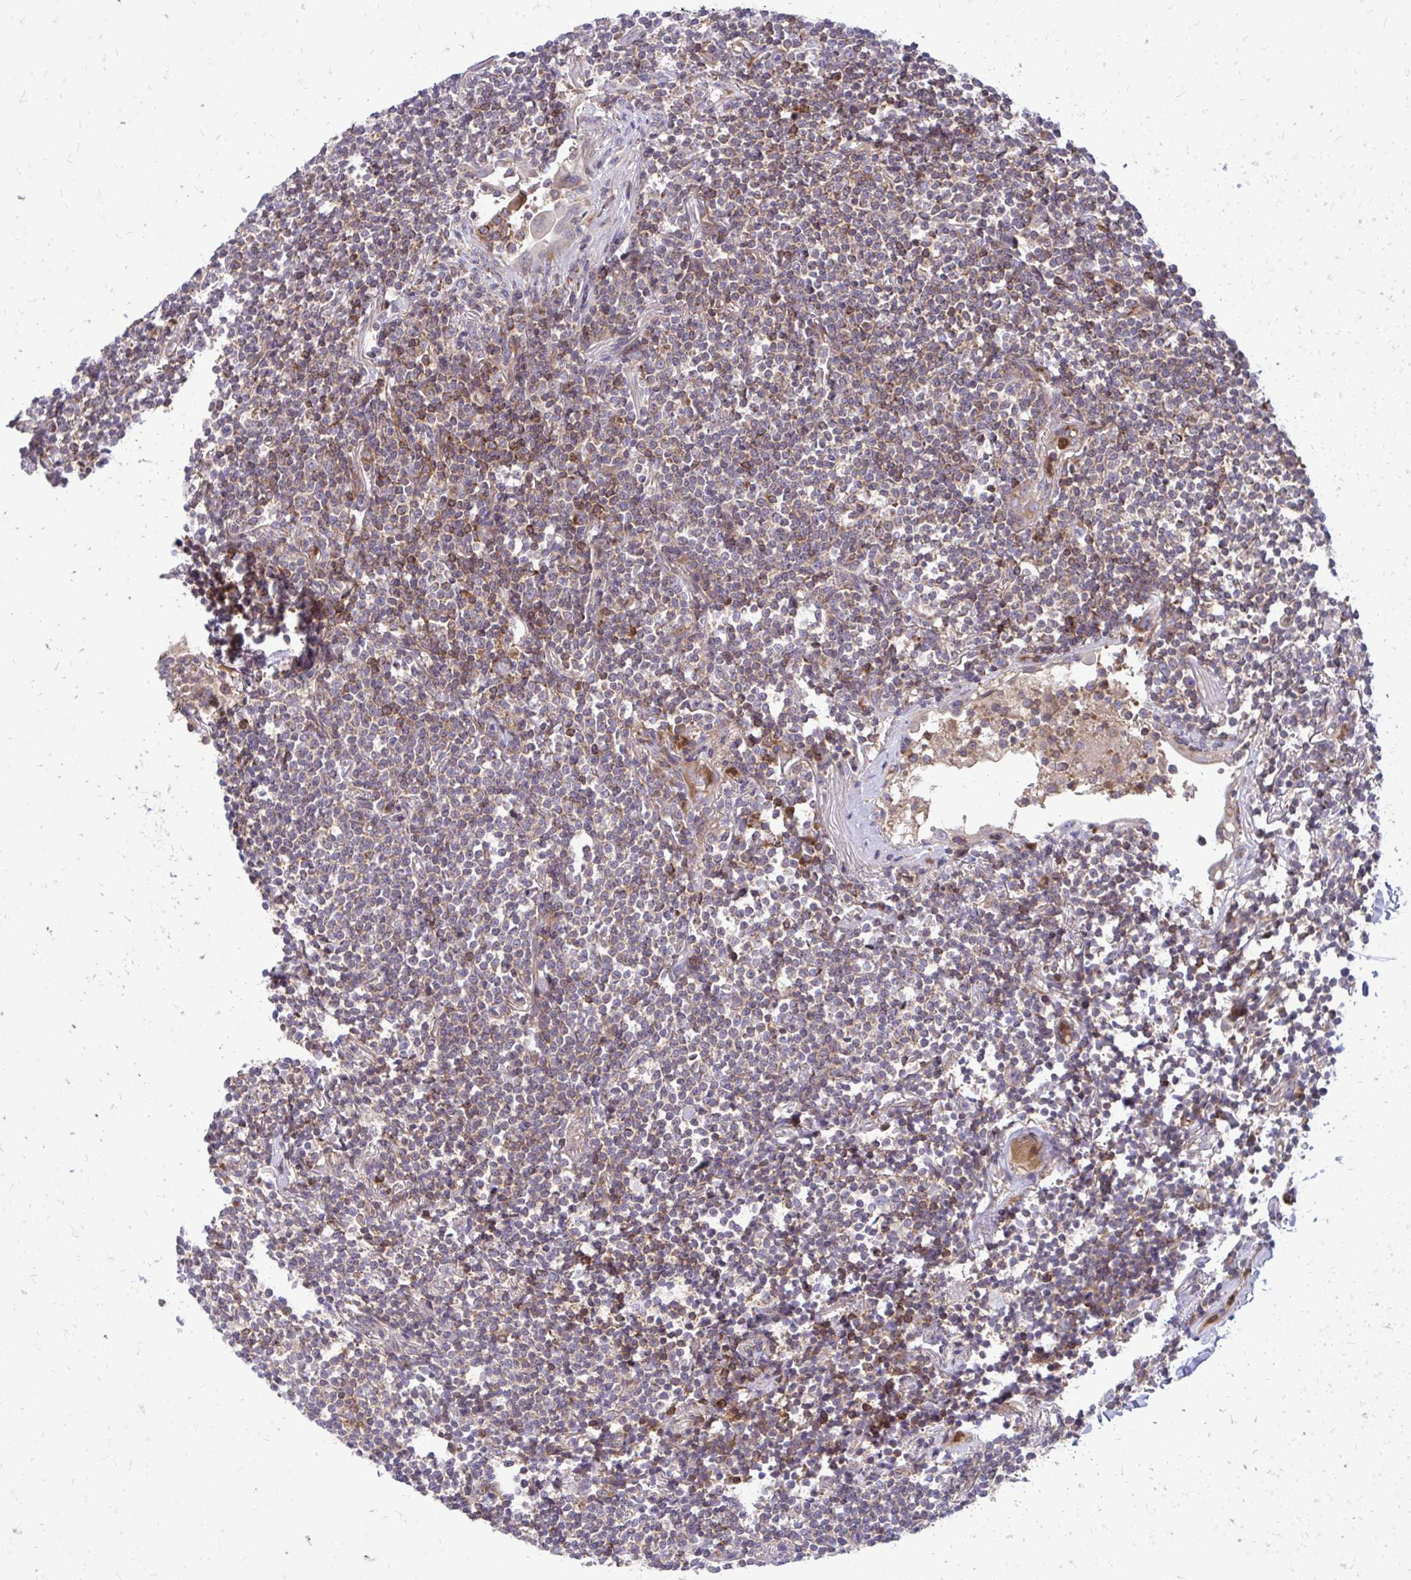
{"staining": {"intensity": "weak", "quantity": "25%-75%", "location": "cytoplasmic/membranous"}, "tissue": "lymphoma", "cell_type": "Tumor cells", "image_type": "cancer", "snomed": [{"axis": "morphology", "description": "Malignant lymphoma, non-Hodgkin's type, Low grade"}, {"axis": "topography", "description": "Lung"}], "caption": "This photomicrograph displays IHC staining of human lymphoma, with low weak cytoplasmic/membranous expression in about 25%-75% of tumor cells.", "gene": "ASAP1", "patient": {"sex": "female", "age": 71}}